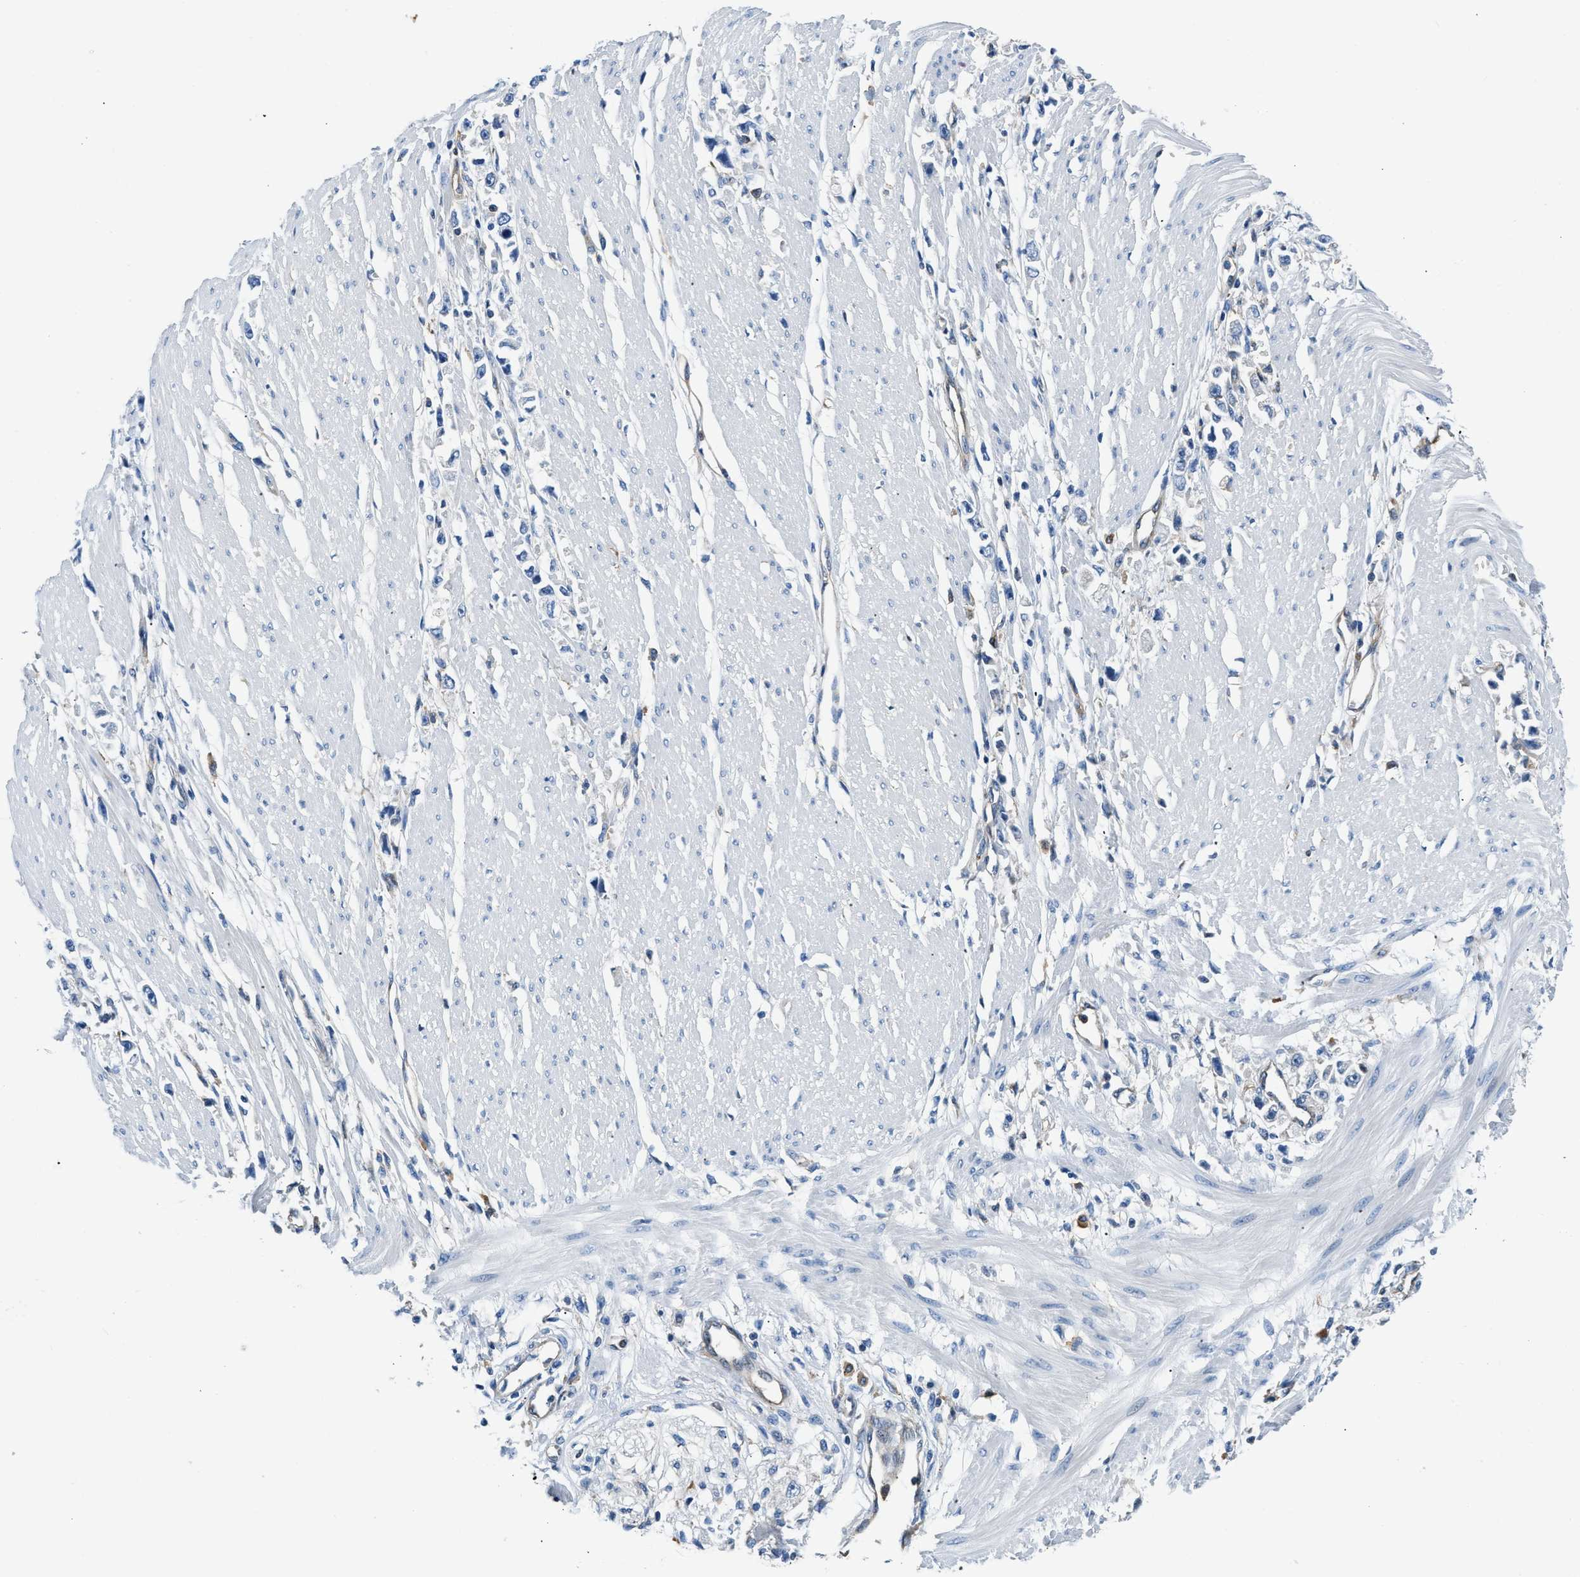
{"staining": {"intensity": "negative", "quantity": "none", "location": "none"}, "tissue": "stomach cancer", "cell_type": "Tumor cells", "image_type": "cancer", "snomed": [{"axis": "morphology", "description": "Adenocarcinoma, NOS"}, {"axis": "topography", "description": "Stomach"}], "caption": "Protein analysis of stomach cancer reveals no significant staining in tumor cells. (Stains: DAB (3,3'-diaminobenzidine) IHC with hematoxylin counter stain, Microscopy: brightfield microscopy at high magnification).", "gene": "PKM", "patient": {"sex": "female", "age": 59}}